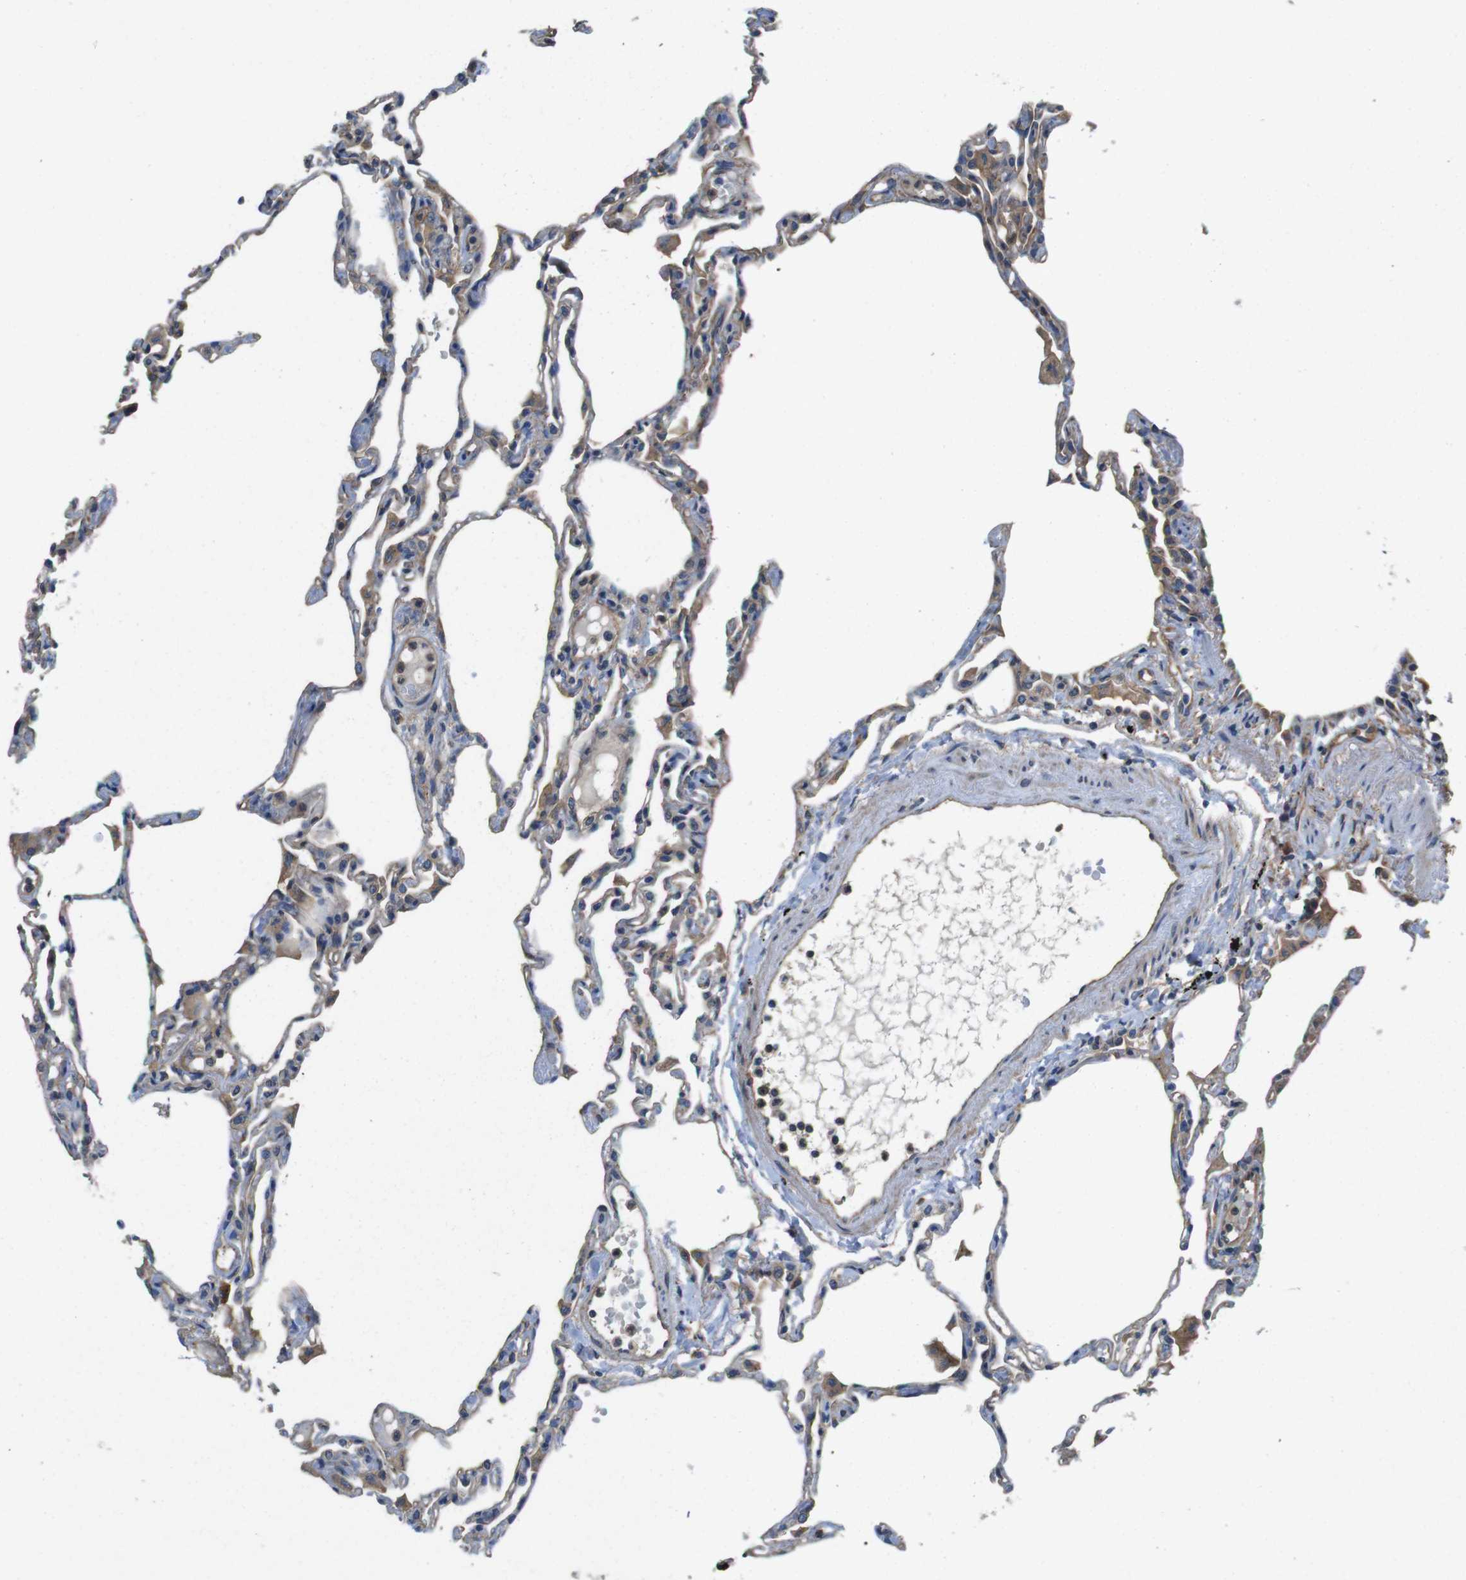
{"staining": {"intensity": "weak", "quantity": "<25%", "location": "cytoplasmic/membranous"}, "tissue": "lung", "cell_type": "Alveolar cells", "image_type": "normal", "snomed": [{"axis": "morphology", "description": "Normal tissue, NOS"}, {"axis": "topography", "description": "Lung"}], "caption": "Lung was stained to show a protein in brown. There is no significant positivity in alveolar cells. (Stains: DAB immunohistochemistry with hematoxylin counter stain, Microscopy: brightfield microscopy at high magnification).", "gene": "DCTN1", "patient": {"sex": "female", "age": 49}}